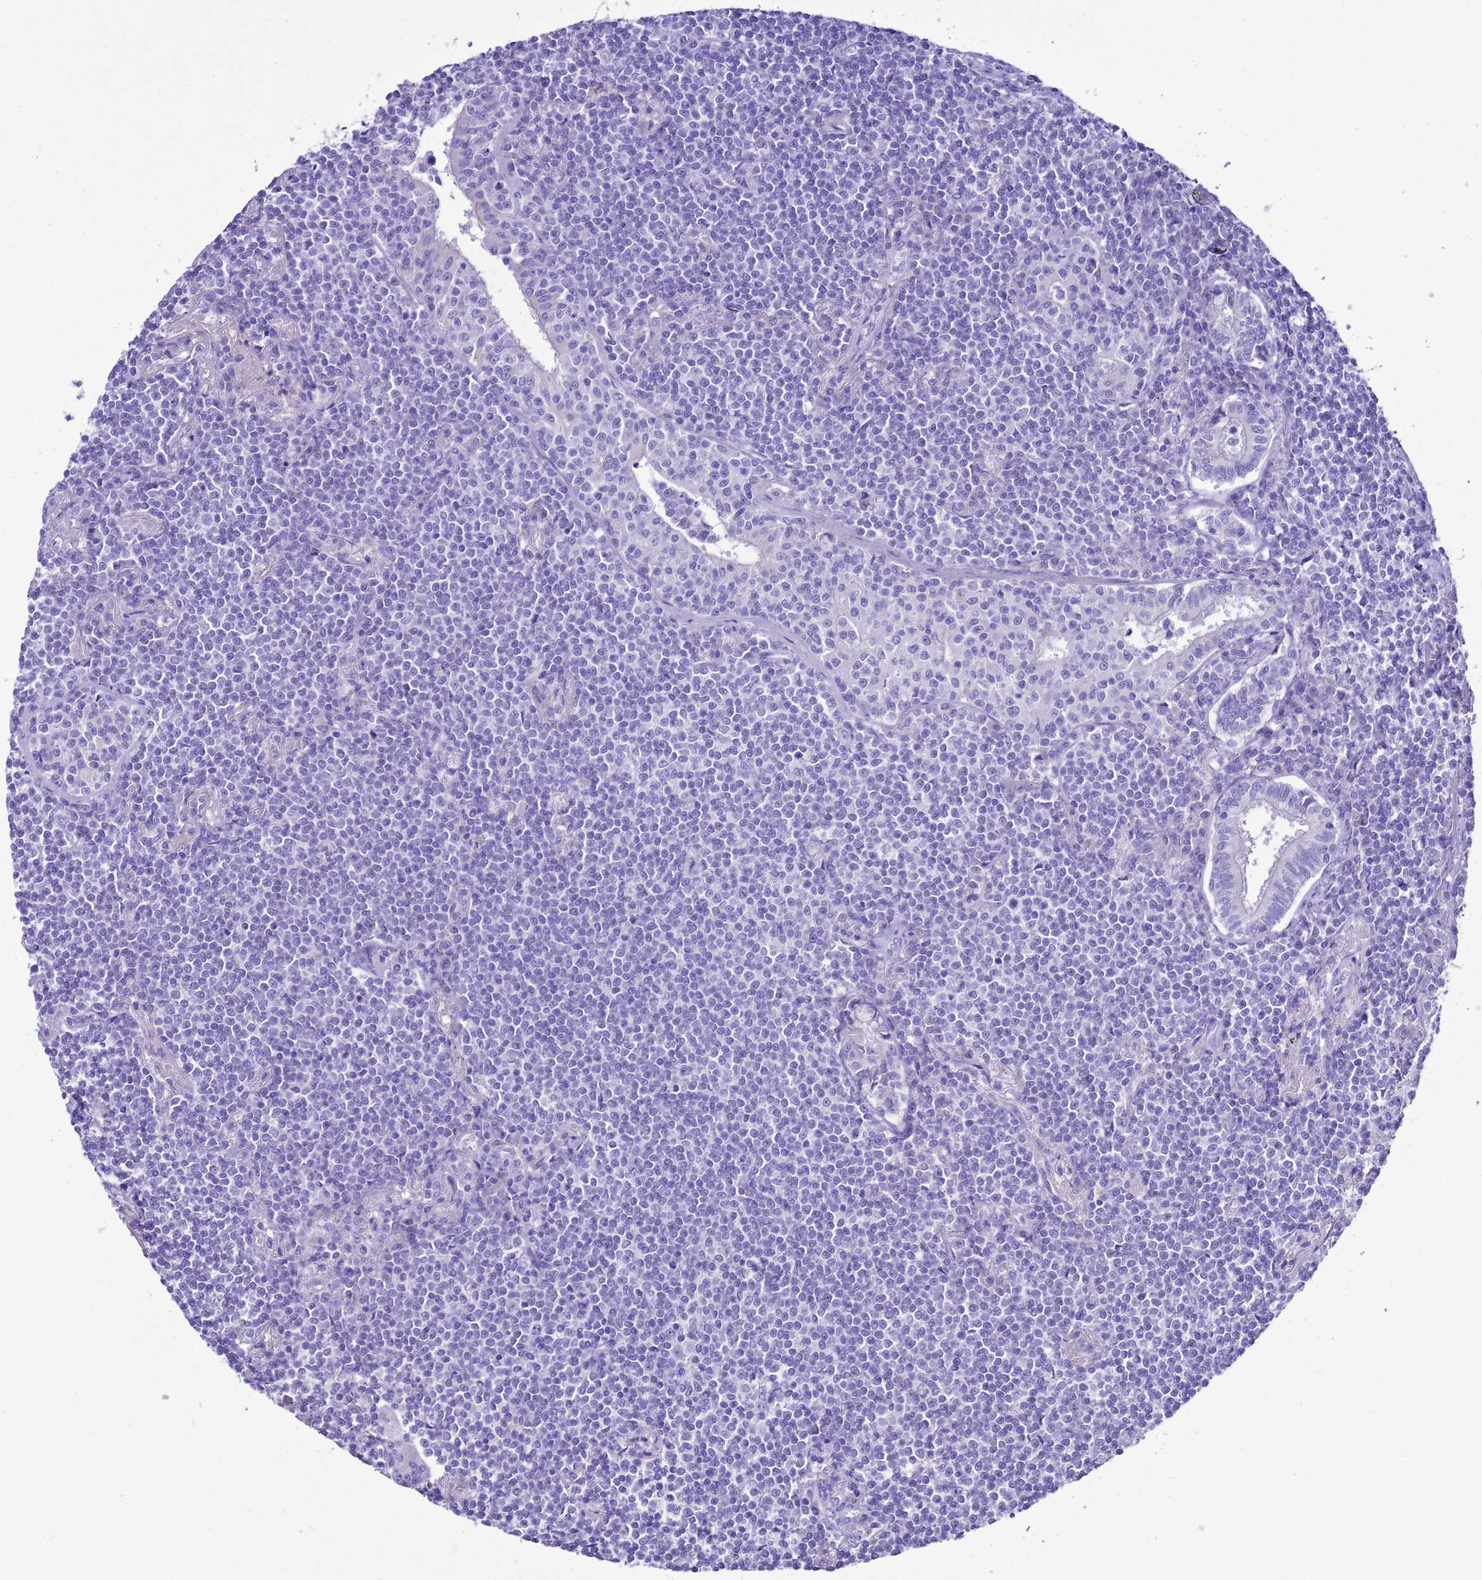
{"staining": {"intensity": "negative", "quantity": "none", "location": "none"}, "tissue": "lymphoma", "cell_type": "Tumor cells", "image_type": "cancer", "snomed": [{"axis": "morphology", "description": "Malignant lymphoma, non-Hodgkin's type, Low grade"}, {"axis": "topography", "description": "Lung"}], "caption": "High magnification brightfield microscopy of lymphoma stained with DAB (brown) and counterstained with hematoxylin (blue): tumor cells show no significant staining.", "gene": "BEST2", "patient": {"sex": "female", "age": 71}}